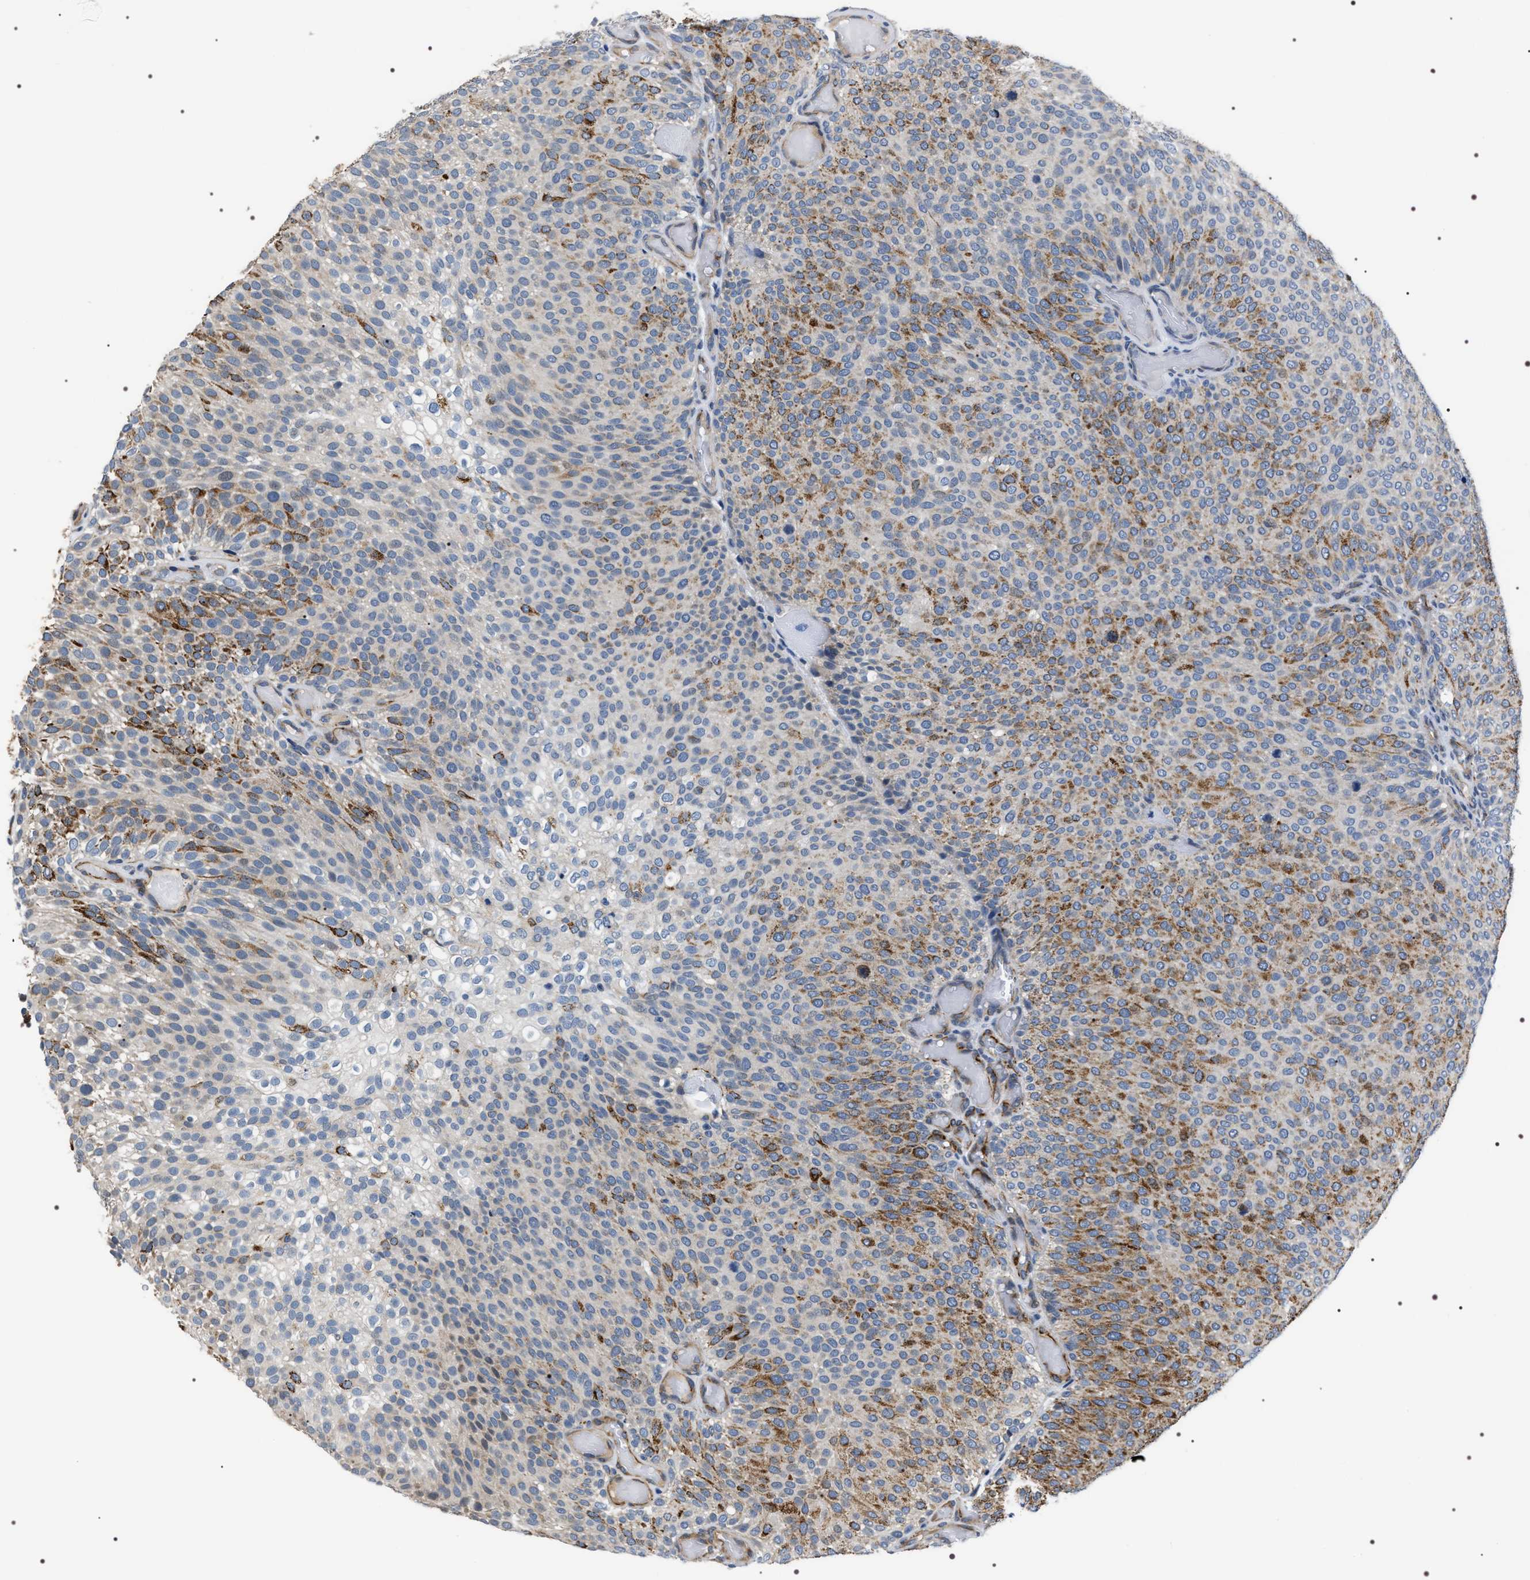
{"staining": {"intensity": "moderate", "quantity": "25%-75%", "location": "cytoplasmic/membranous"}, "tissue": "urothelial cancer", "cell_type": "Tumor cells", "image_type": "cancer", "snomed": [{"axis": "morphology", "description": "Urothelial carcinoma, Low grade"}, {"axis": "topography", "description": "Urinary bladder"}], "caption": "Protein staining by immunohistochemistry reveals moderate cytoplasmic/membranous positivity in approximately 25%-75% of tumor cells in low-grade urothelial carcinoma.", "gene": "PKD1L1", "patient": {"sex": "male", "age": 78}}